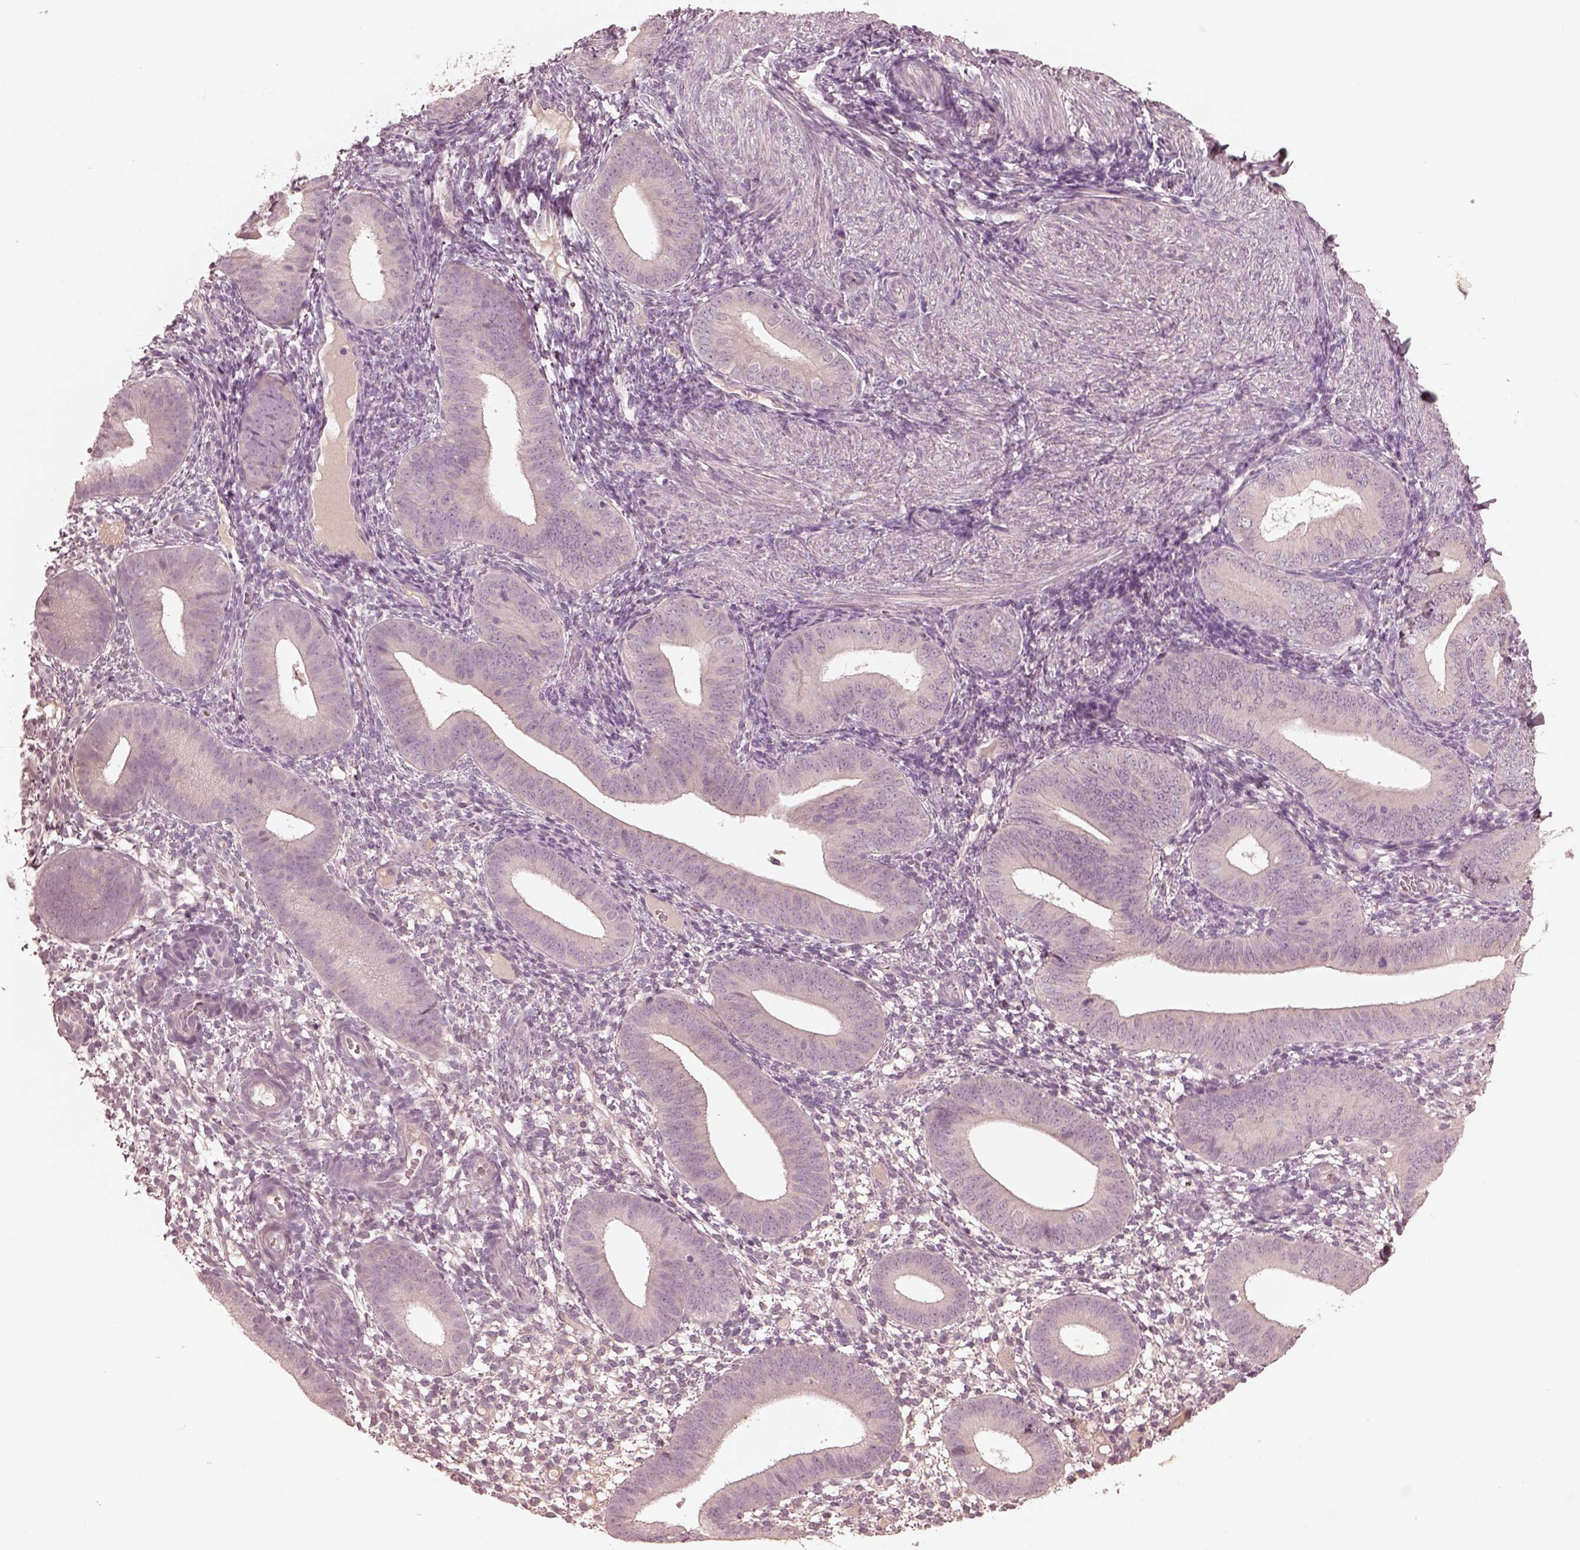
{"staining": {"intensity": "negative", "quantity": "none", "location": "none"}, "tissue": "endometrium", "cell_type": "Cells in endometrial stroma", "image_type": "normal", "snomed": [{"axis": "morphology", "description": "Normal tissue, NOS"}, {"axis": "topography", "description": "Endometrium"}], "caption": "DAB immunohistochemical staining of unremarkable endometrium demonstrates no significant staining in cells in endometrial stroma.", "gene": "VWA5B1", "patient": {"sex": "female", "age": 39}}